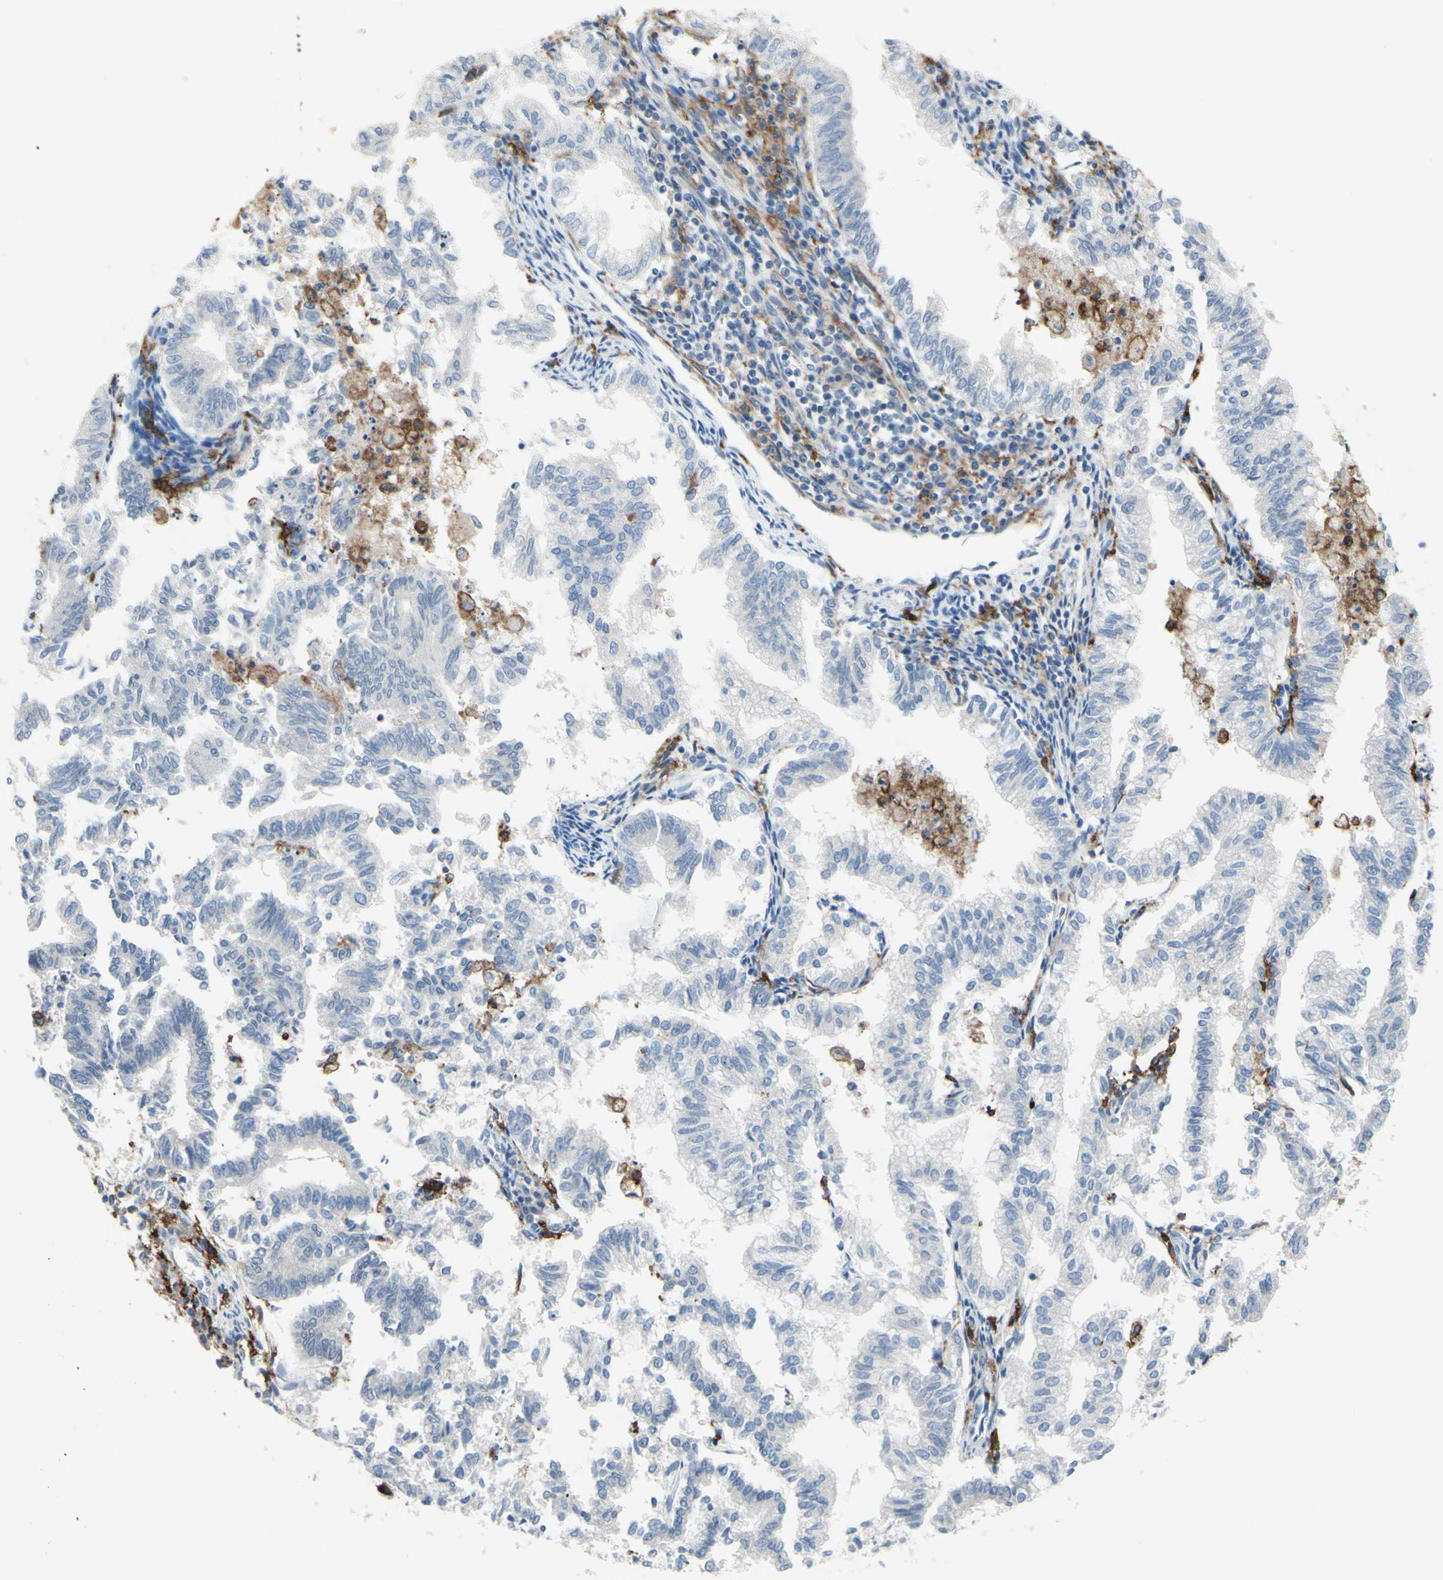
{"staining": {"intensity": "negative", "quantity": "none", "location": "none"}, "tissue": "endometrial cancer", "cell_type": "Tumor cells", "image_type": "cancer", "snomed": [{"axis": "morphology", "description": "Necrosis, NOS"}, {"axis": "morphology", "description": "Adenocarcinoma, NOS"}, {"axis": "topography", "description": "Endometrium"}], "caption": "High magnification brightfield microscopy of endometrial adenocarcinoma stained with DAB (brown) and counterstained with hematoxylin (blue): tumor cells show no significant positivity. (DAB immunohistochemistry visualized using brightfield microscopy, high magnification).", "gene": "FCGR2A", "patient": {"sex": "female", "age": 79}}